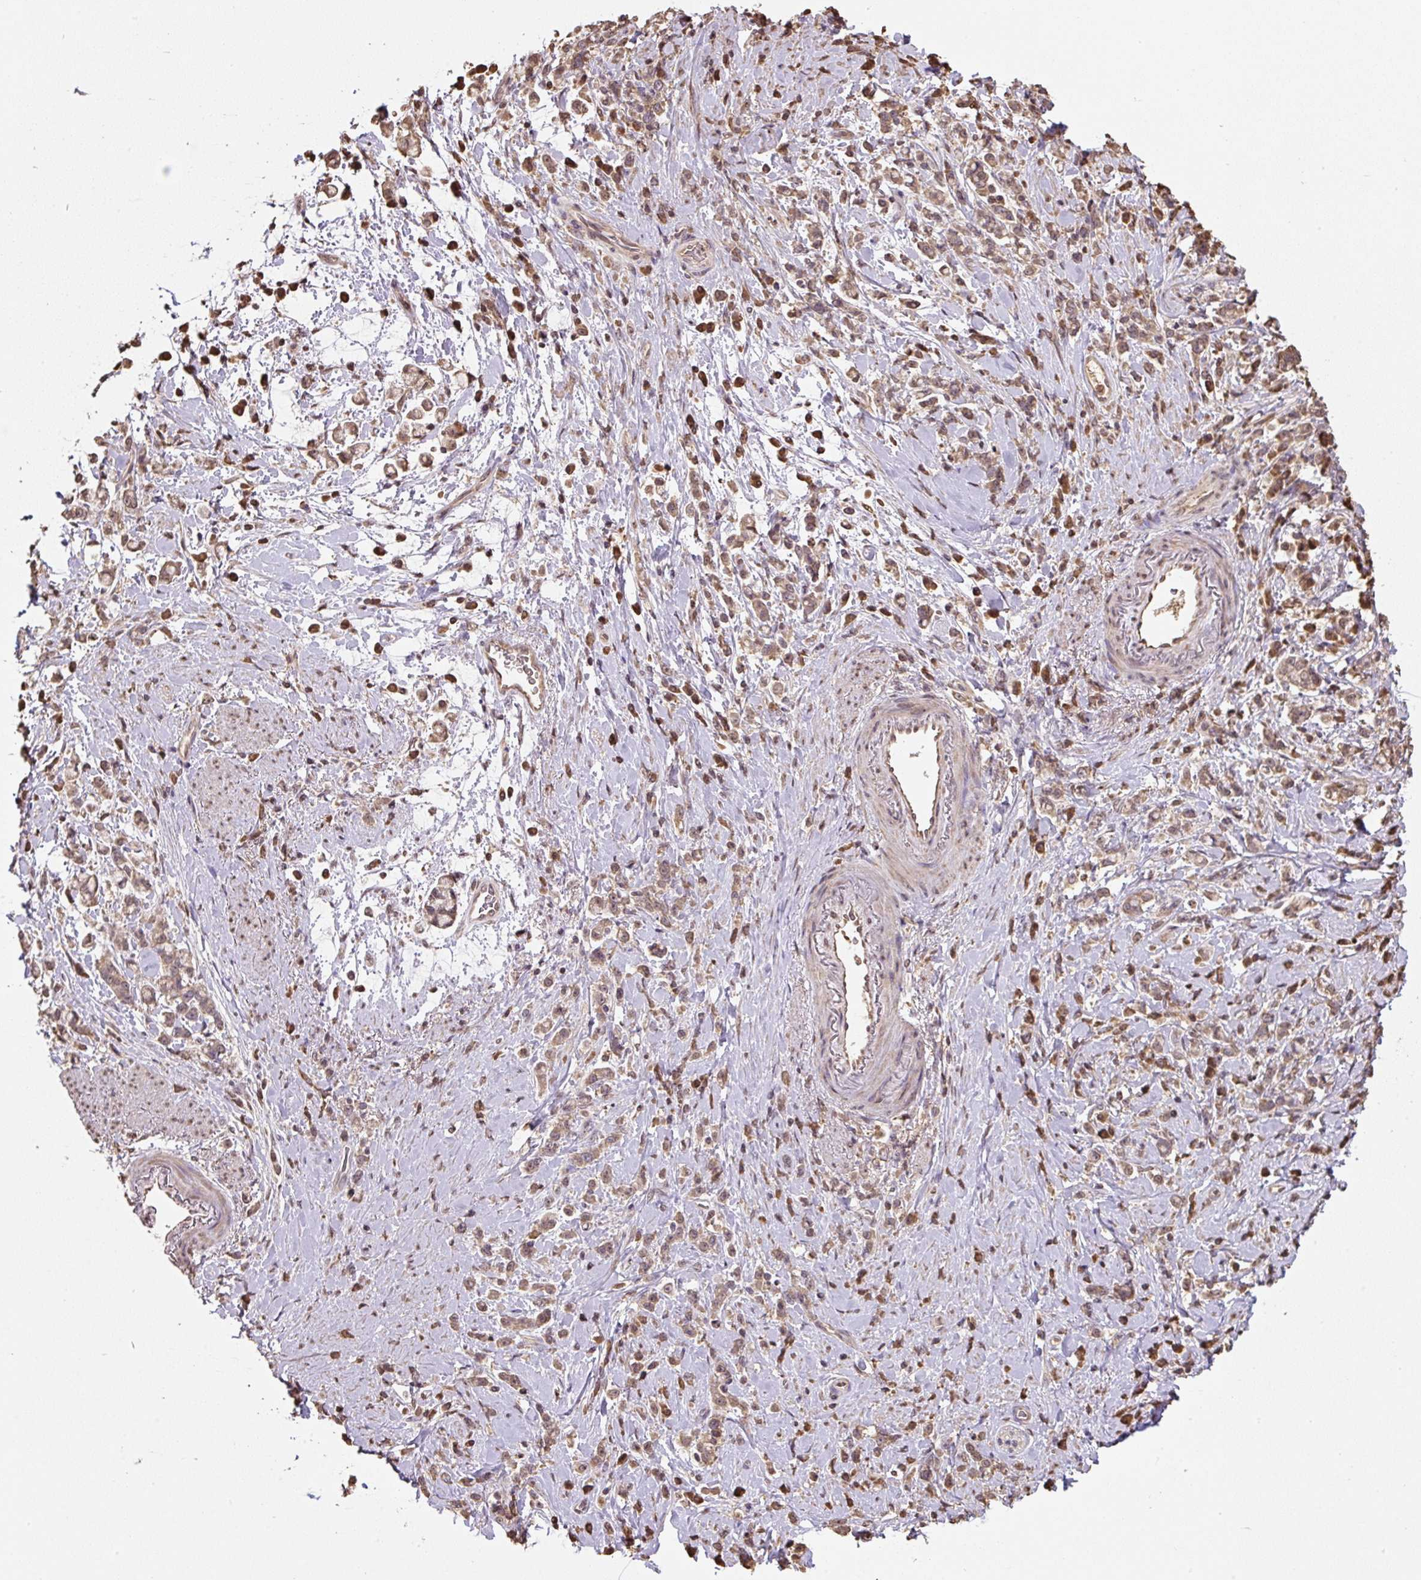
{"staining": {"intensity": "moderate", "quantity": ">75%", "location": "cytoplasmic/membranous,nuclear"}, "tissue": "stomach cancer", "cell_type": "Tumor cells", "image_type": "cancer", "snomed": [{"axis": "morphology", "description": "Adenocarcinoma, NOS"}, {"axis": "topography", "description": "Stomach"}], "caption": "Stomach adenocarcinoma stained with DAB (3,3'-diaminobenzidine) immunohistochemistry (IHC) displays medium levels of moderate cytoplasmic/membranous and nuclear expression in approximately >75% of tumor cells. Using DAB (3,3'-diaminobenzidine) (brown) and hematoxylin (blue) stains, captured at high magnification using brightfield microscopy.", "gene": "TMEM170B", "patient": {"sex": "female", "age": 60}}